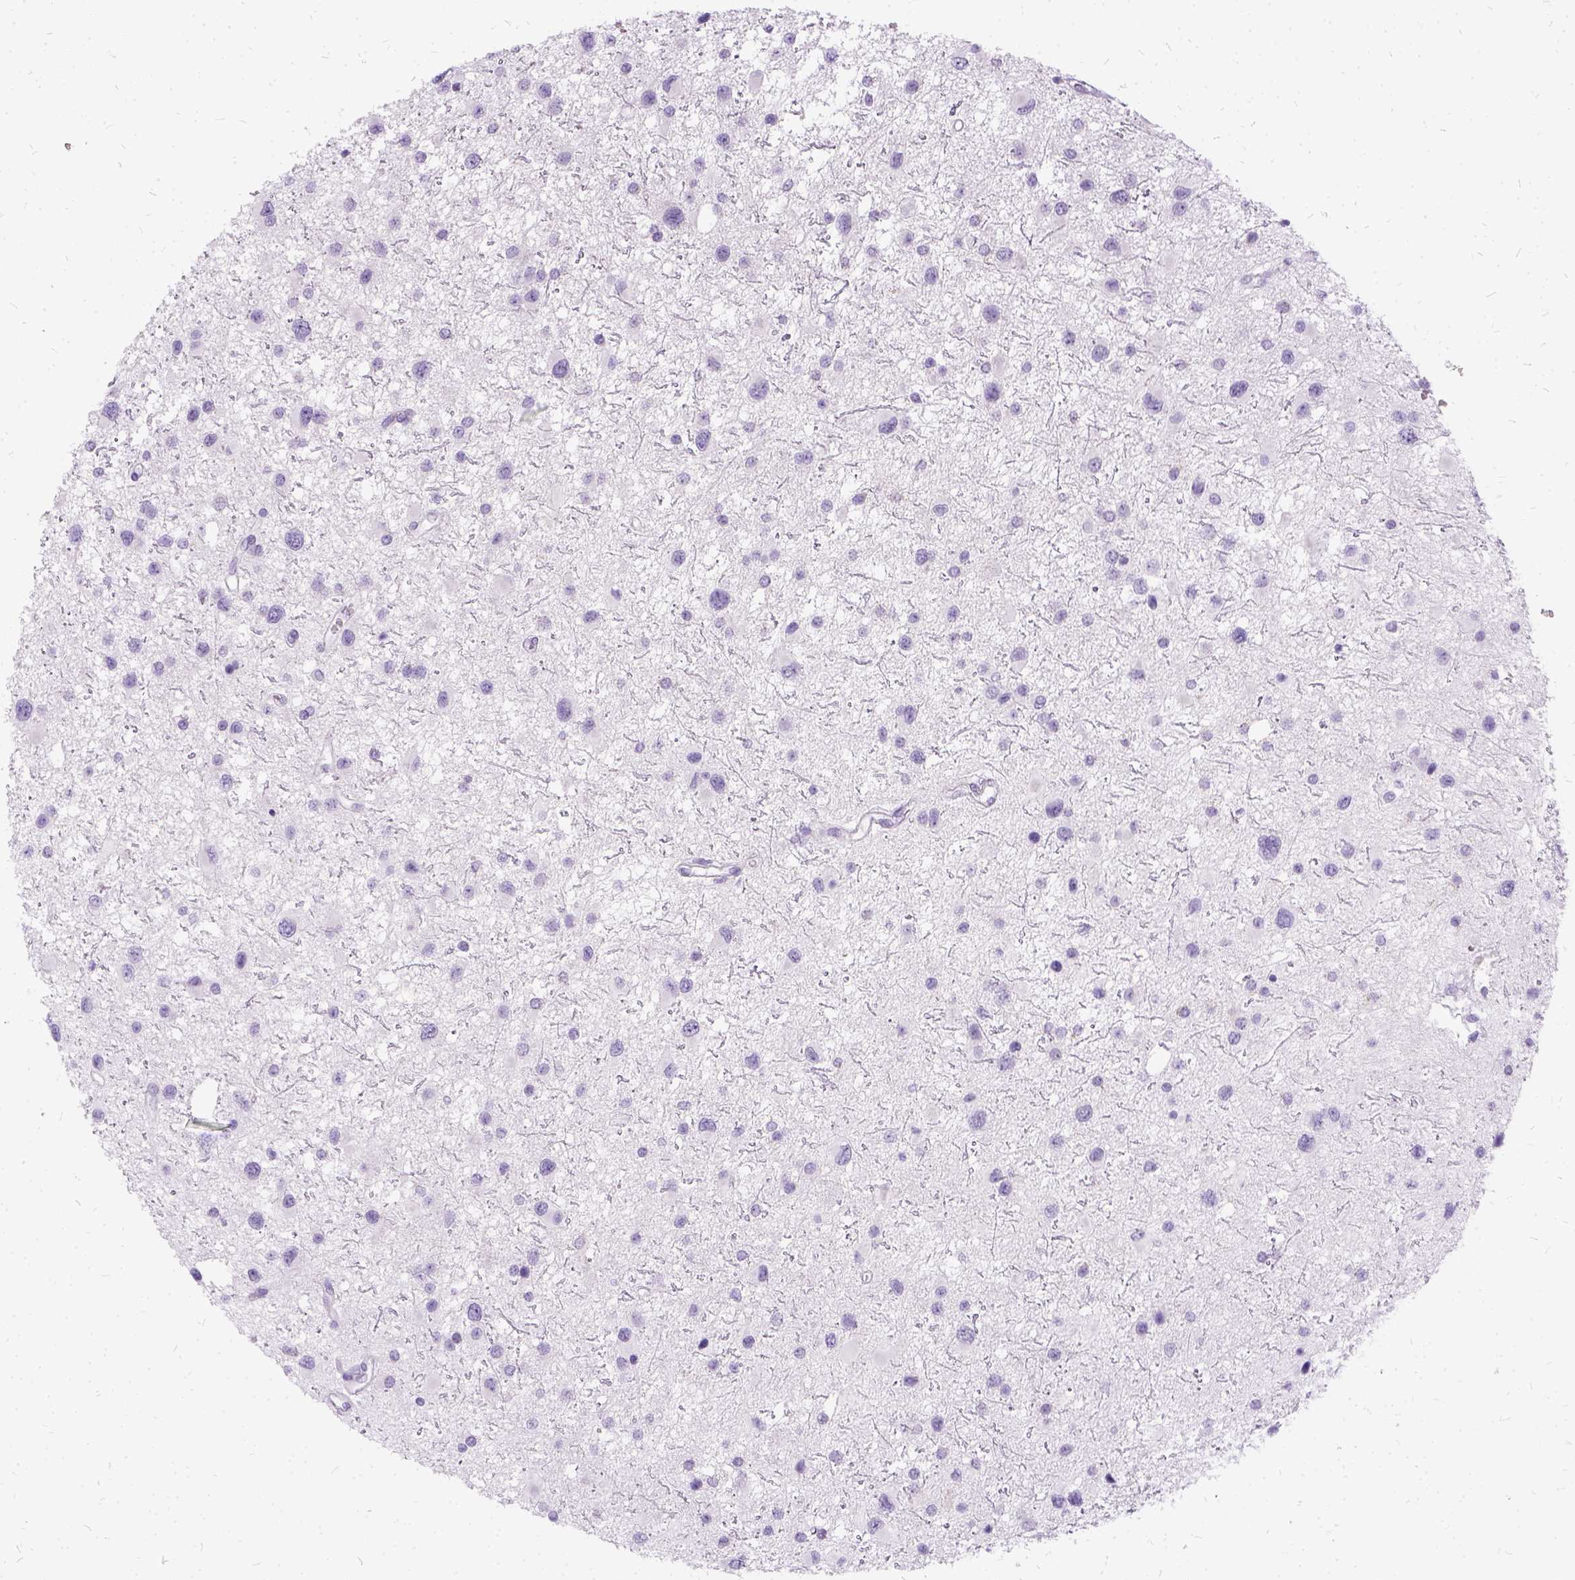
{"staining": {"intensity": "negative", "quantity": "none", "location": "none"}, "tissue": "glioma", "cell_type": "Tumor cells", "image_type": "cancer", "snomed": [{"axis": "morphology", "description": "Glioma, malignant, Low grade"}, {"axis": "topography", "description": "Brain"}], "caption": "Immunohistochemistry (IHC) histopathology image of neoplastic tissue: glioma stained with DAB reveals no significant protein positivity in tumor cells.", "gene": "FDX1", "patient": {"sex": "female", "age": 32}}